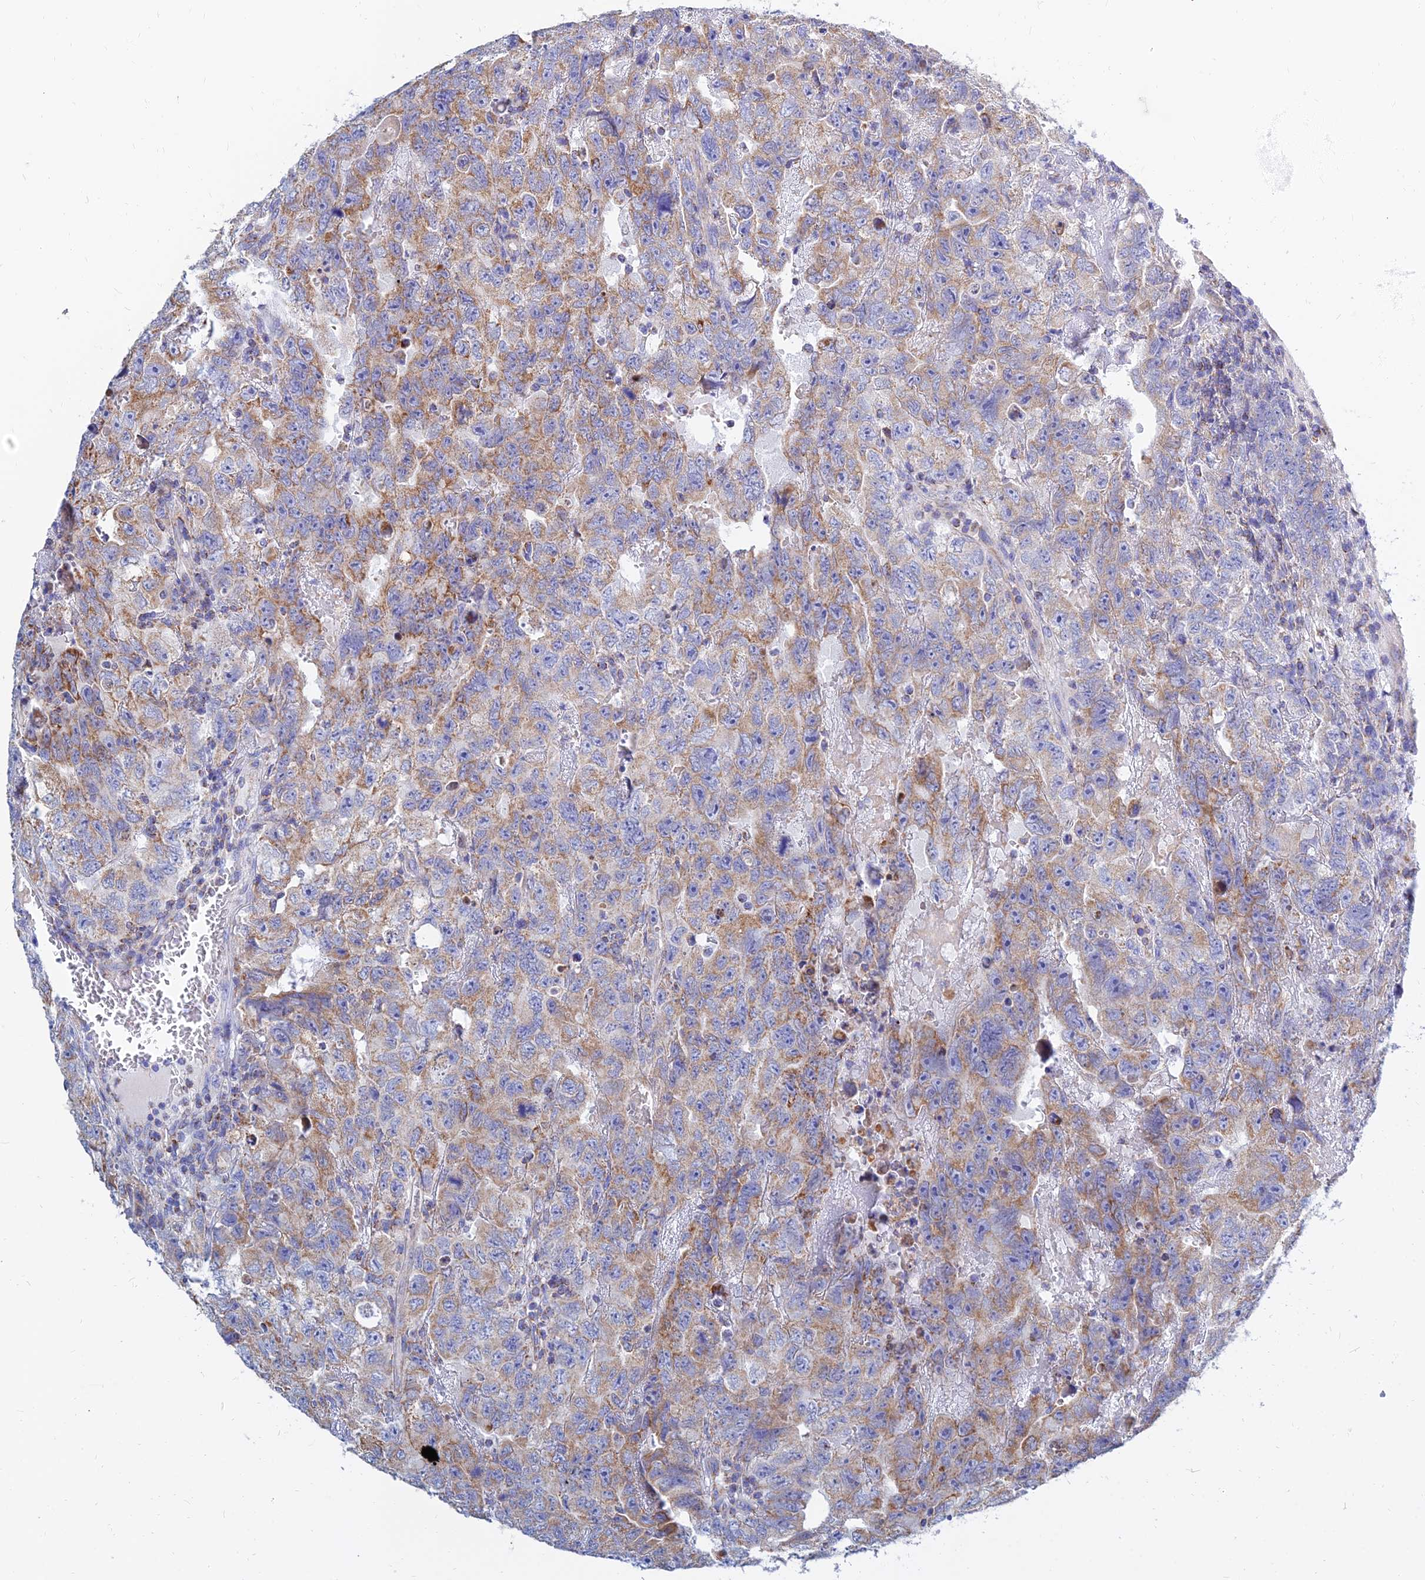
{"staining": {"intensity": "moderate", "quantity": "<25%", "location": "cytoplasmic/membranous"}, "tissue": "testis cancer", "cell_type": "Tumor cells", "image_type": "cancer", "snomed": [{"axis": "morphology", "description": "Carcinoma, Embryonal, NOS"}, {"axis": "topography", "description": "Testis"}], "caption": "Testis cancer (embryonal carcinoma) stained with a brown dye exhibits moderate cytoplasmic/membranous positive positivity in approximately <25% of tumor cells.", "gene": "MGST1", "patient": {"sex": "male", "age": 45}}